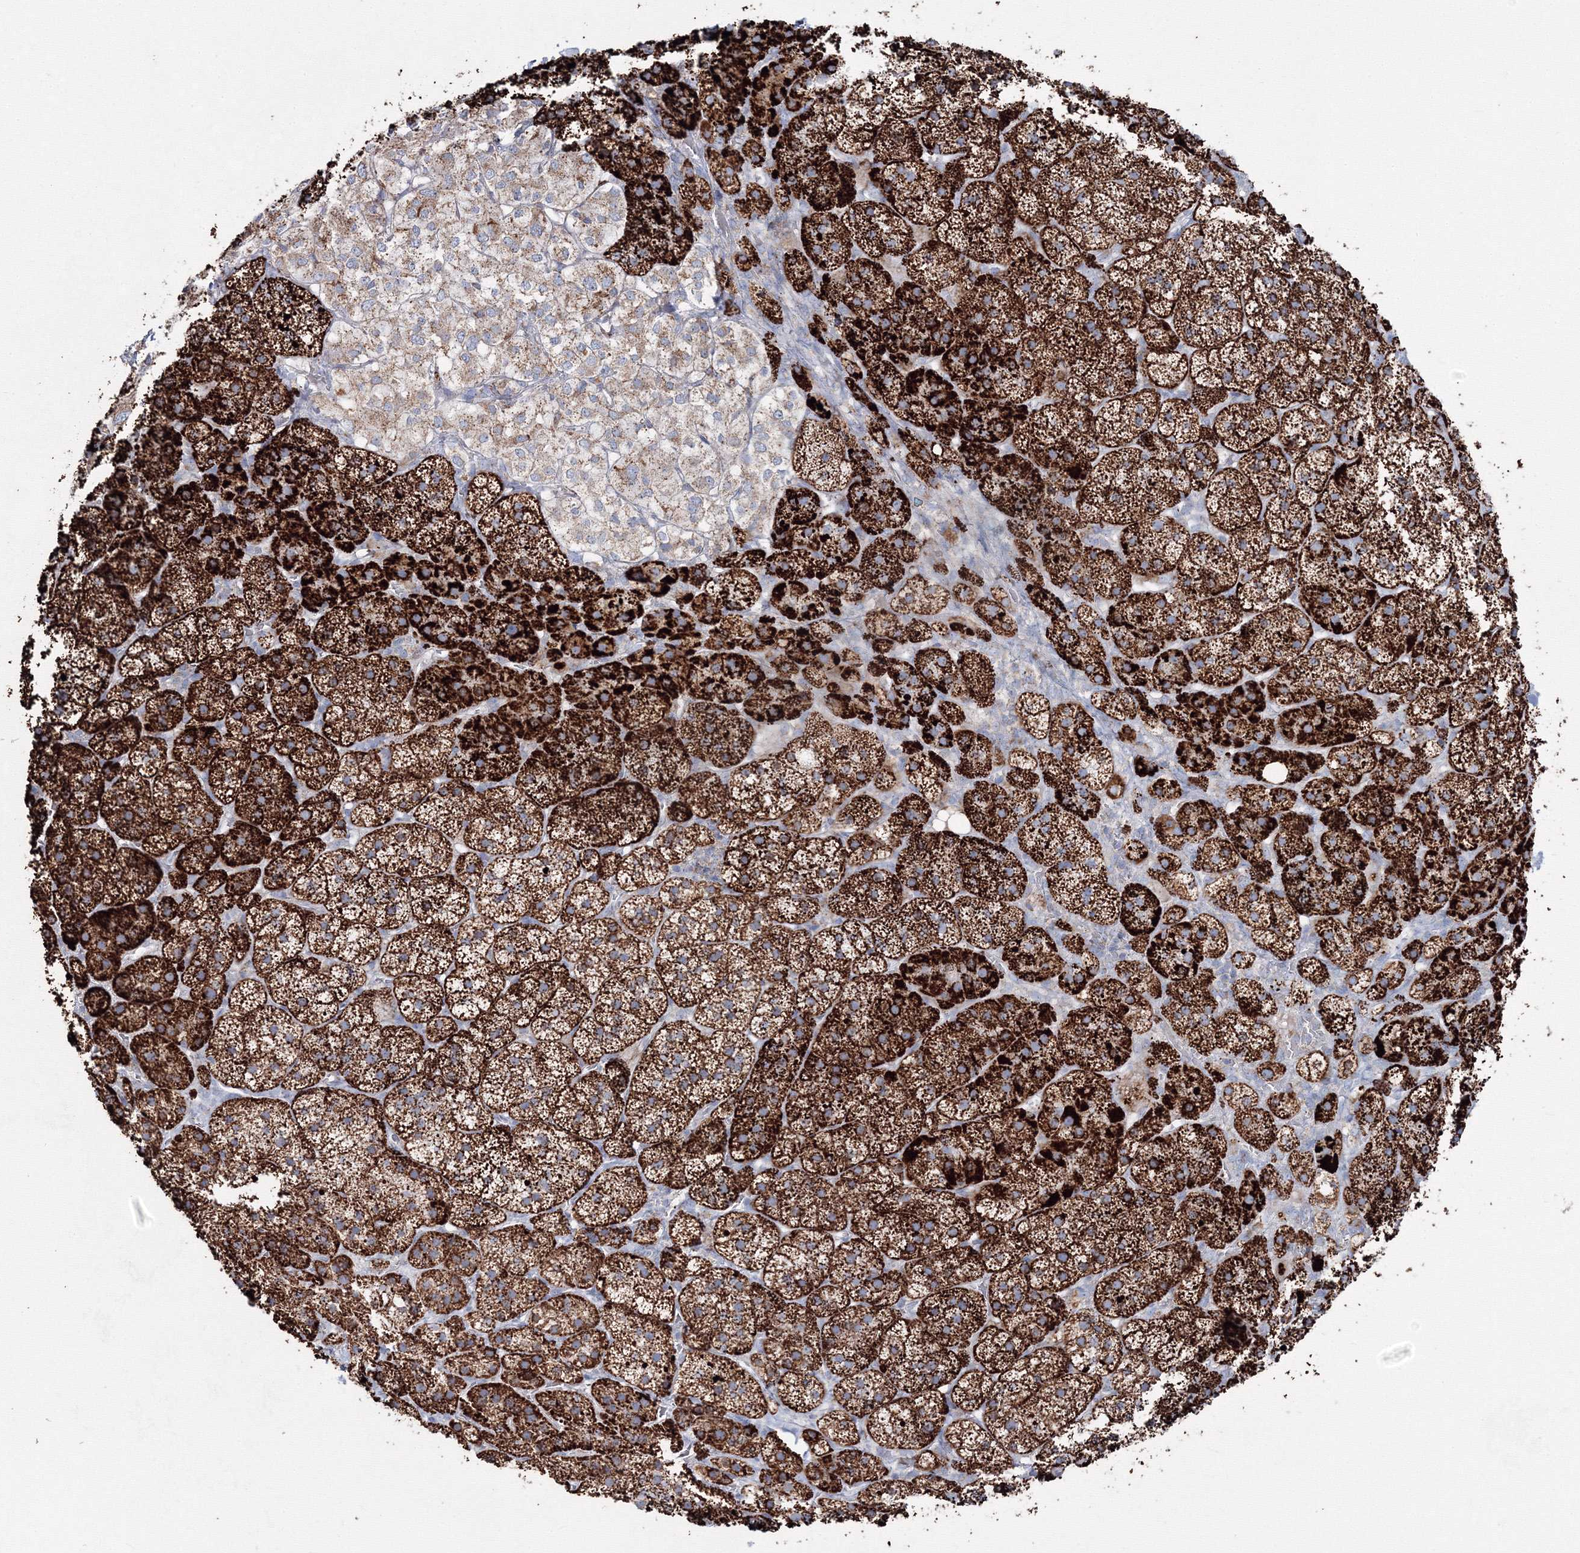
{"staining": {"intensity": "strong", "quantity": ">75%", "location": "cytoplasmic/membranous"}, "tissue": "adrenal gland", "cell_type": "Glandular cells", "image_type": "normal", "snomed": [{"axis": "morphology", "description": "Normal tissue, NOS"}, {"axis": "topography", "description": "Adrenal gland"}], "caption": "IHC (DAB (3,3'-diaminobenzidine)) staining of normal human adrenal gland reveals strong cytoplasmic/membranous protein staining in approximately >75% of glandular cells. (IHC, brightfield microscopy, high magnification).", "gene": "IGSF9", "patient": {"sex": "female", "age": 44}}